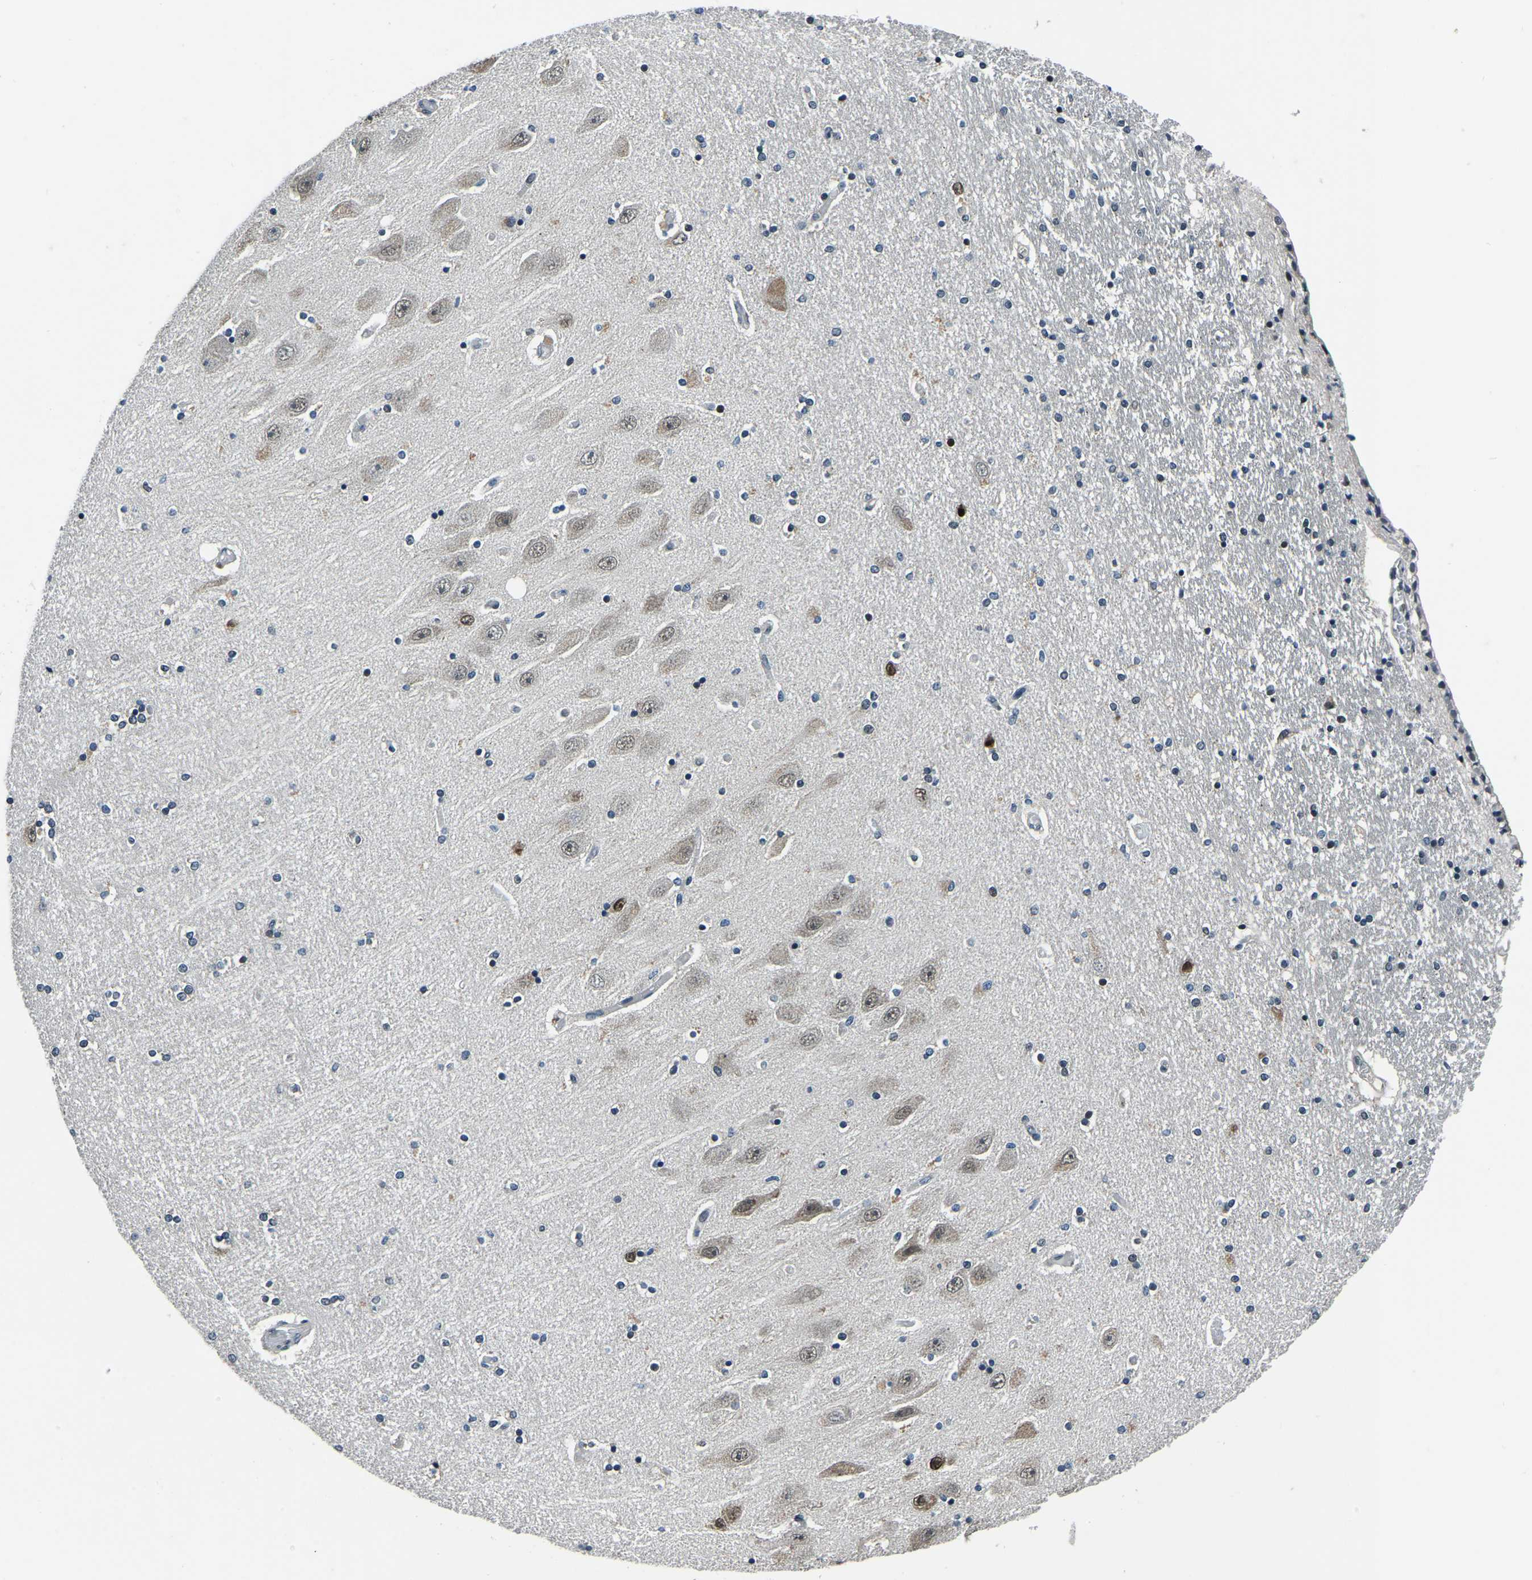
{"staining": {"intensity": "strong", "quantity": "<25%", "location": "nuclear"}, "tissue": "hippocampus", "cell_type": "Glial cells", "image_type": "normal", "snomed": [{"axis": "morphology", "description": "Normal tissue, NOS"}, {"axis": "topography", "description": "Hippocampus"}], "caption": "About <25% of glial cells in benign hippocampus demonstrate strong nuclear protein expression as visualized by brown immunohistochemical staining.", "gene": "ING2", "patient": {"sex": "female", "age": 54}}